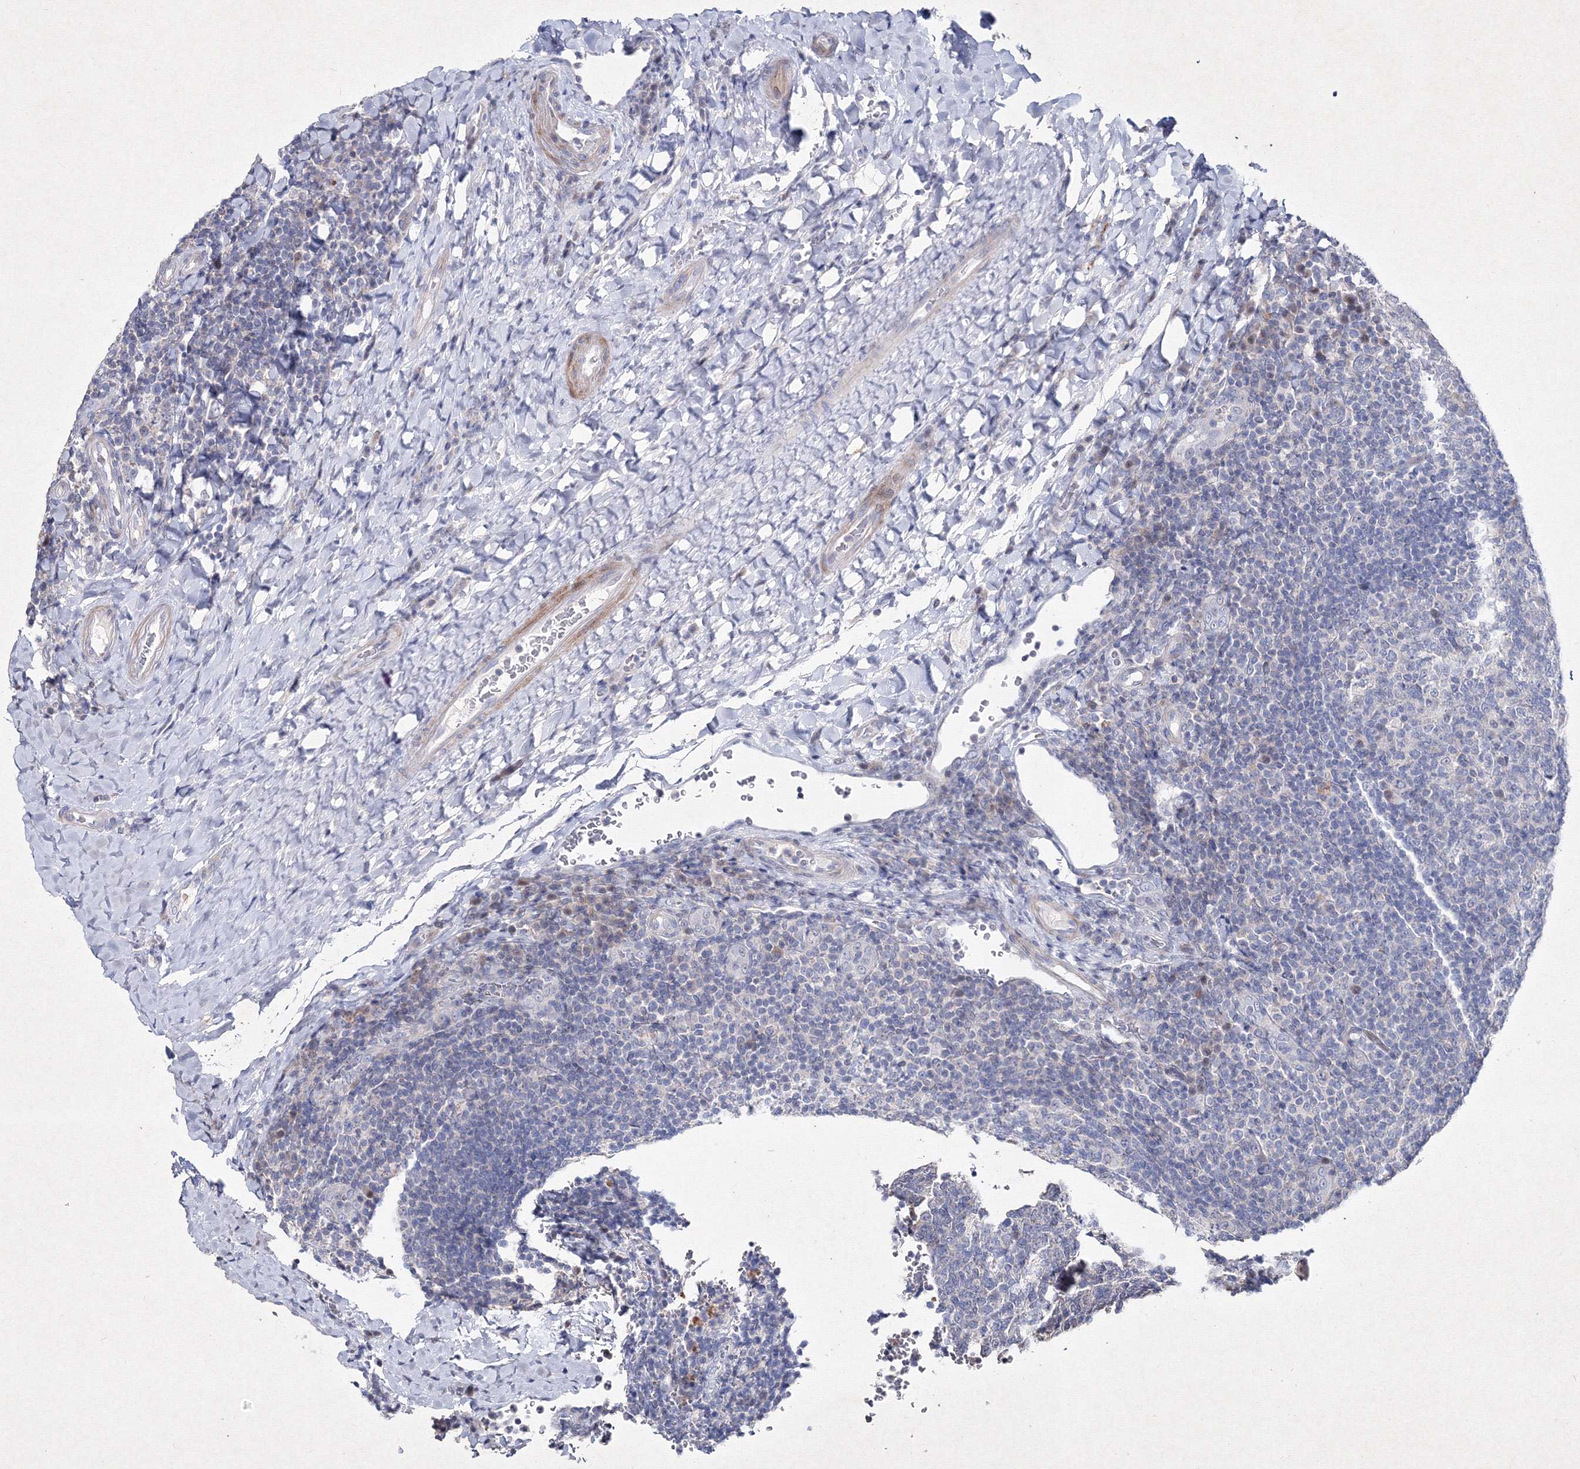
{"staining": {"intensity": "negative", "quantity": "none", "location": "none"}, "tissue": "tonsil", "cell_type": "Germinal center cells", "image_type": "normal", "snomed": [{"axis": "morphology", "description": "Normal tissue, NOS"}, {"axis": "topography", "description": "Tonsil"}], "caption": "IHC photomicrograph of unremarkable tonsil stained for a protein (brown), which displays no expression in germinal center cells.", "gene": "SMIM29", "patient": {"sex": "male", "age": 17}}